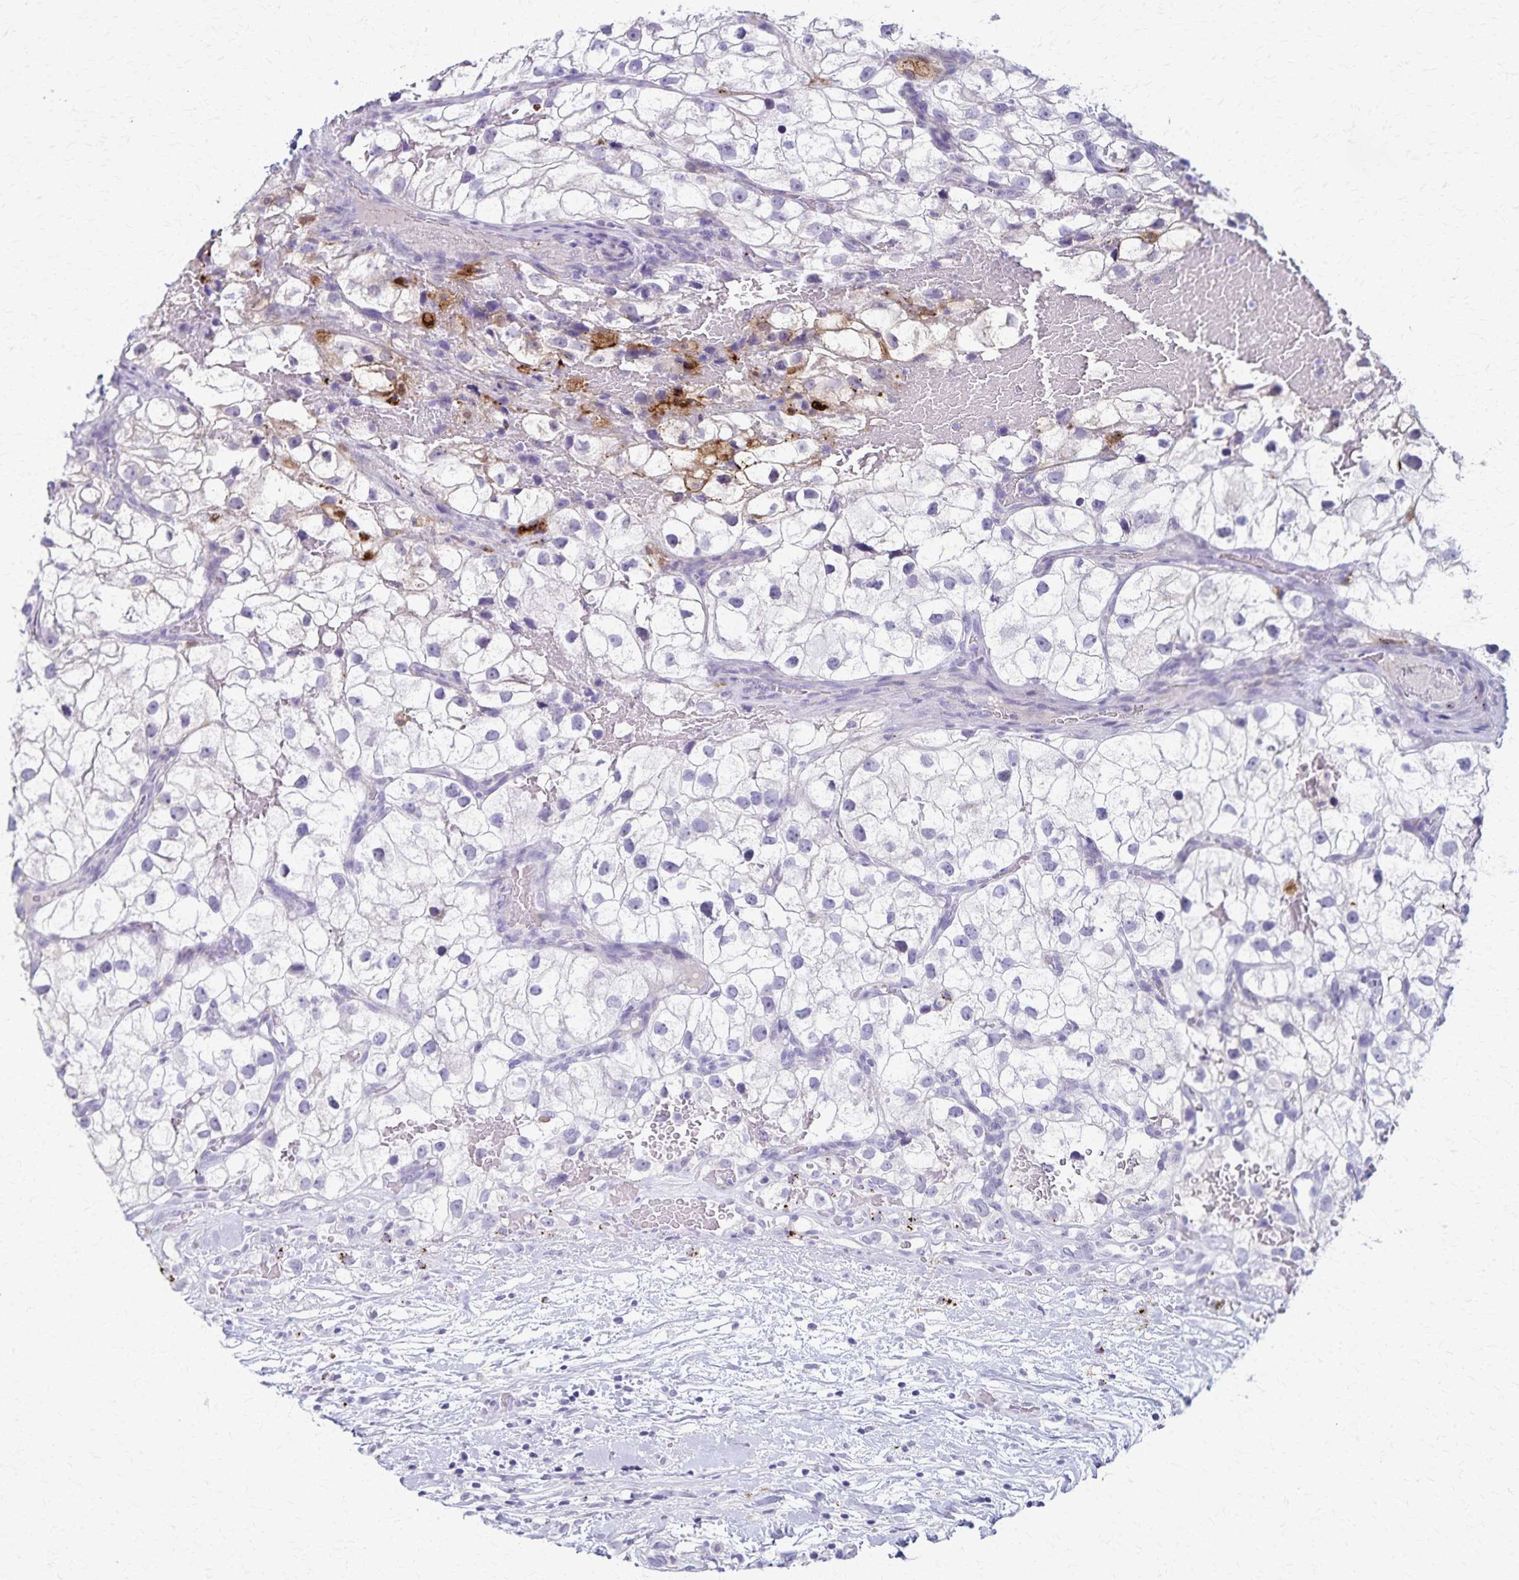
{"staining": {"intensity": "negative", "quantity": "none", "location": "none"}, "tissue": "renal cancer", "cell_type": "Tumor cells", "image_type": "cancer", "snomed": [{"axis": "morphology", "description": "Adenocarcinoma, NOS"}, {"axis": "topography", "description": "Kidney"}], "caption": "IHC of human adenocarcinoma (renal) reveals no staining in tumor cells. The staining is performed using DAB brown chromogen with nuclei counter-stained in using hematoxylin.", "gene": "TMEM60", "patient": {"sex": "male", "age": 59}}